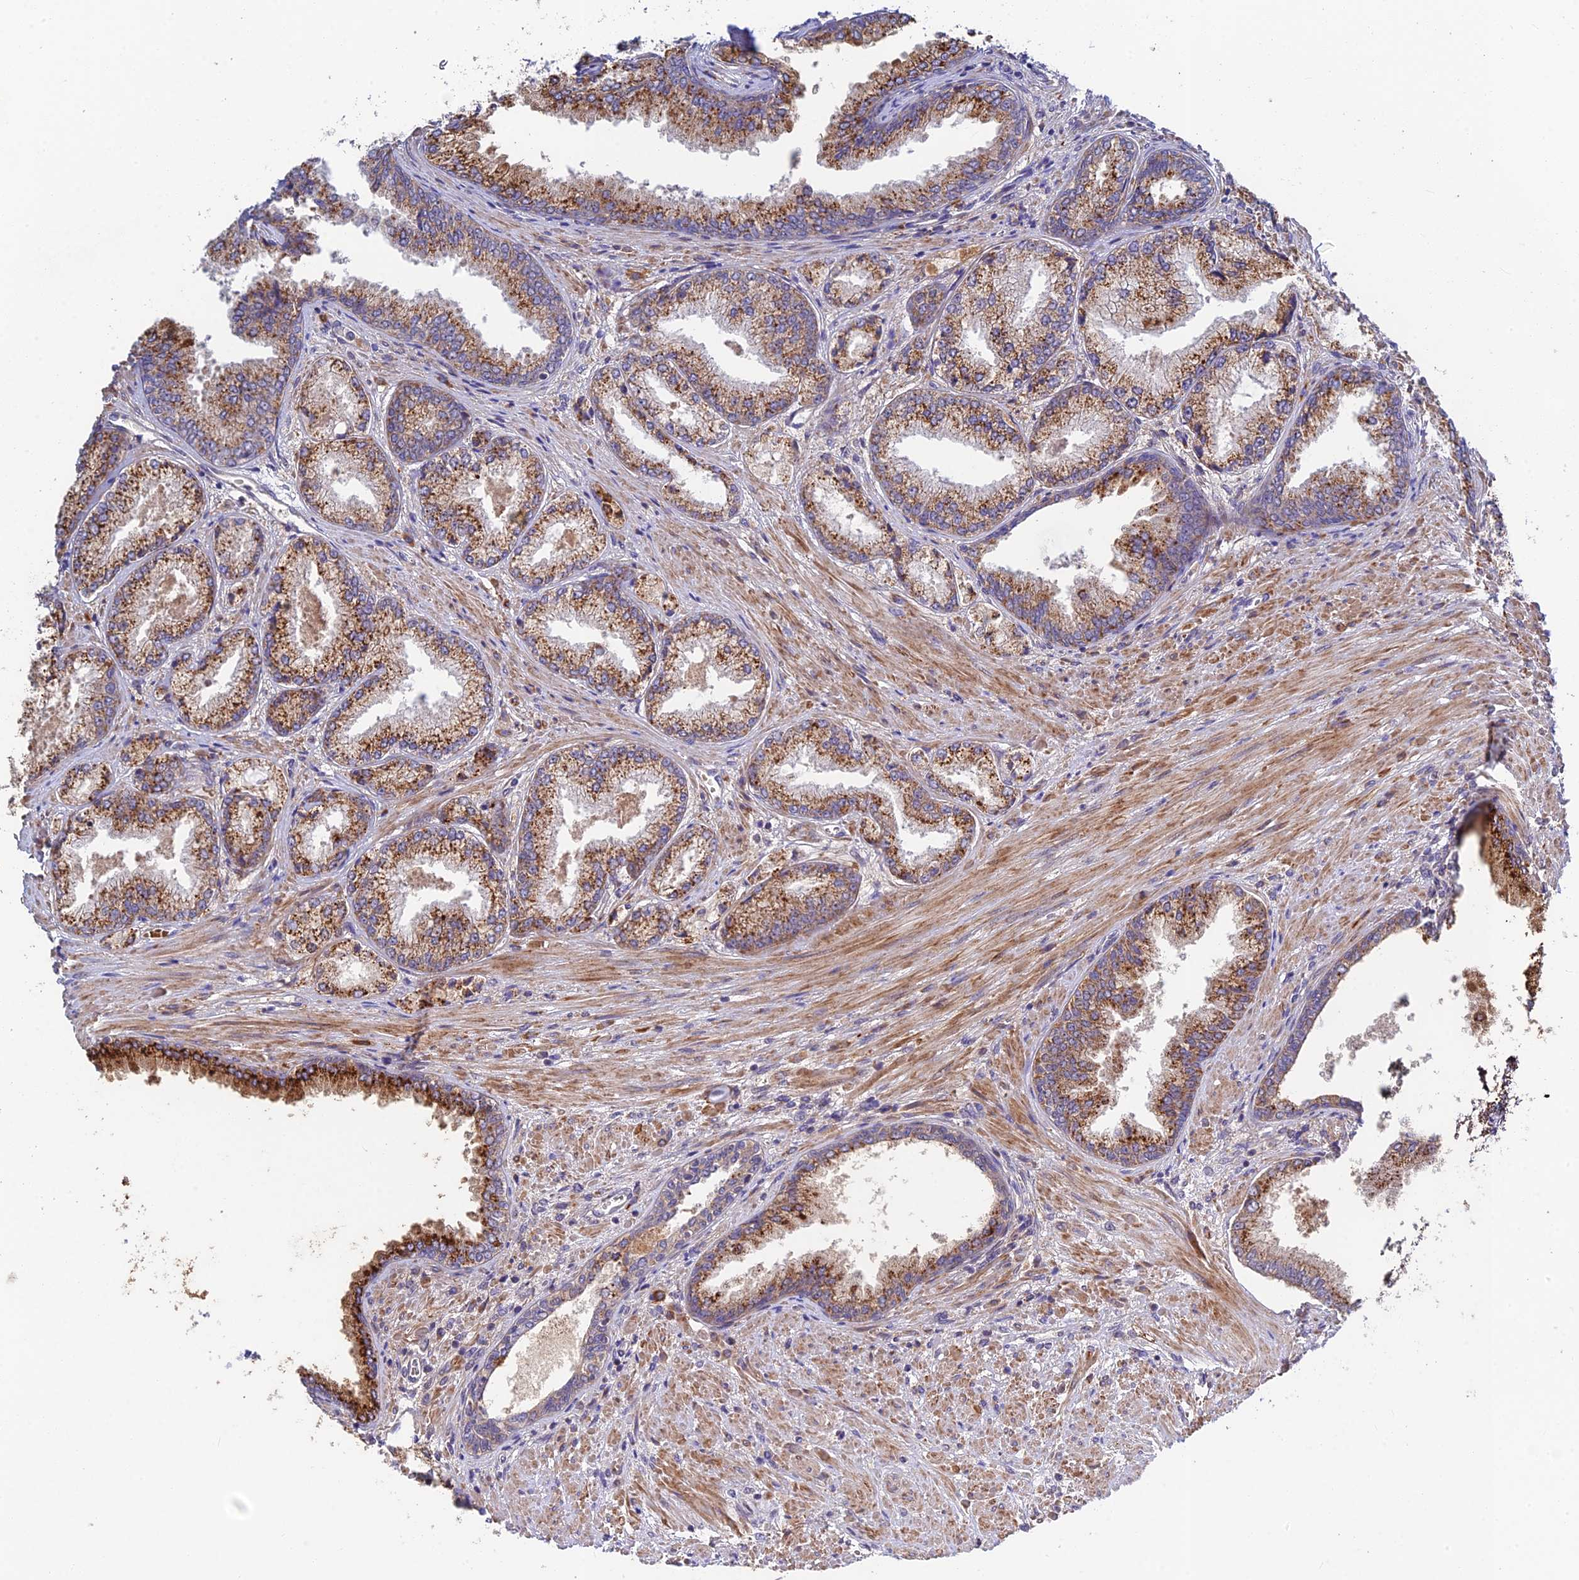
{"staining": {"intensity": "moderate", "quantity": ">75%", "location": "cytoplasmic/membranous"}, "tissue": "prostate cancer", "cell_type": "Tumor cells", "image_type": "cancer", "snomed": [{"axis": "morphology", "description": "Adenocarcinoma, High grade"}, {"axis": "topography", "description": "Prostate"}], "caption": "Immunohistochemistry photomicrograph of neoplastic tissue: human prostate cancer stained using IHC demonstrates medium levels of moderate protein expression localized specifically in the cytoplasmic/membranous of tumor cells, appearing as a cytoplasmic/membranous brown color.", "gene": "FUOM", "patient": {"sex": "male", "age": 71}}